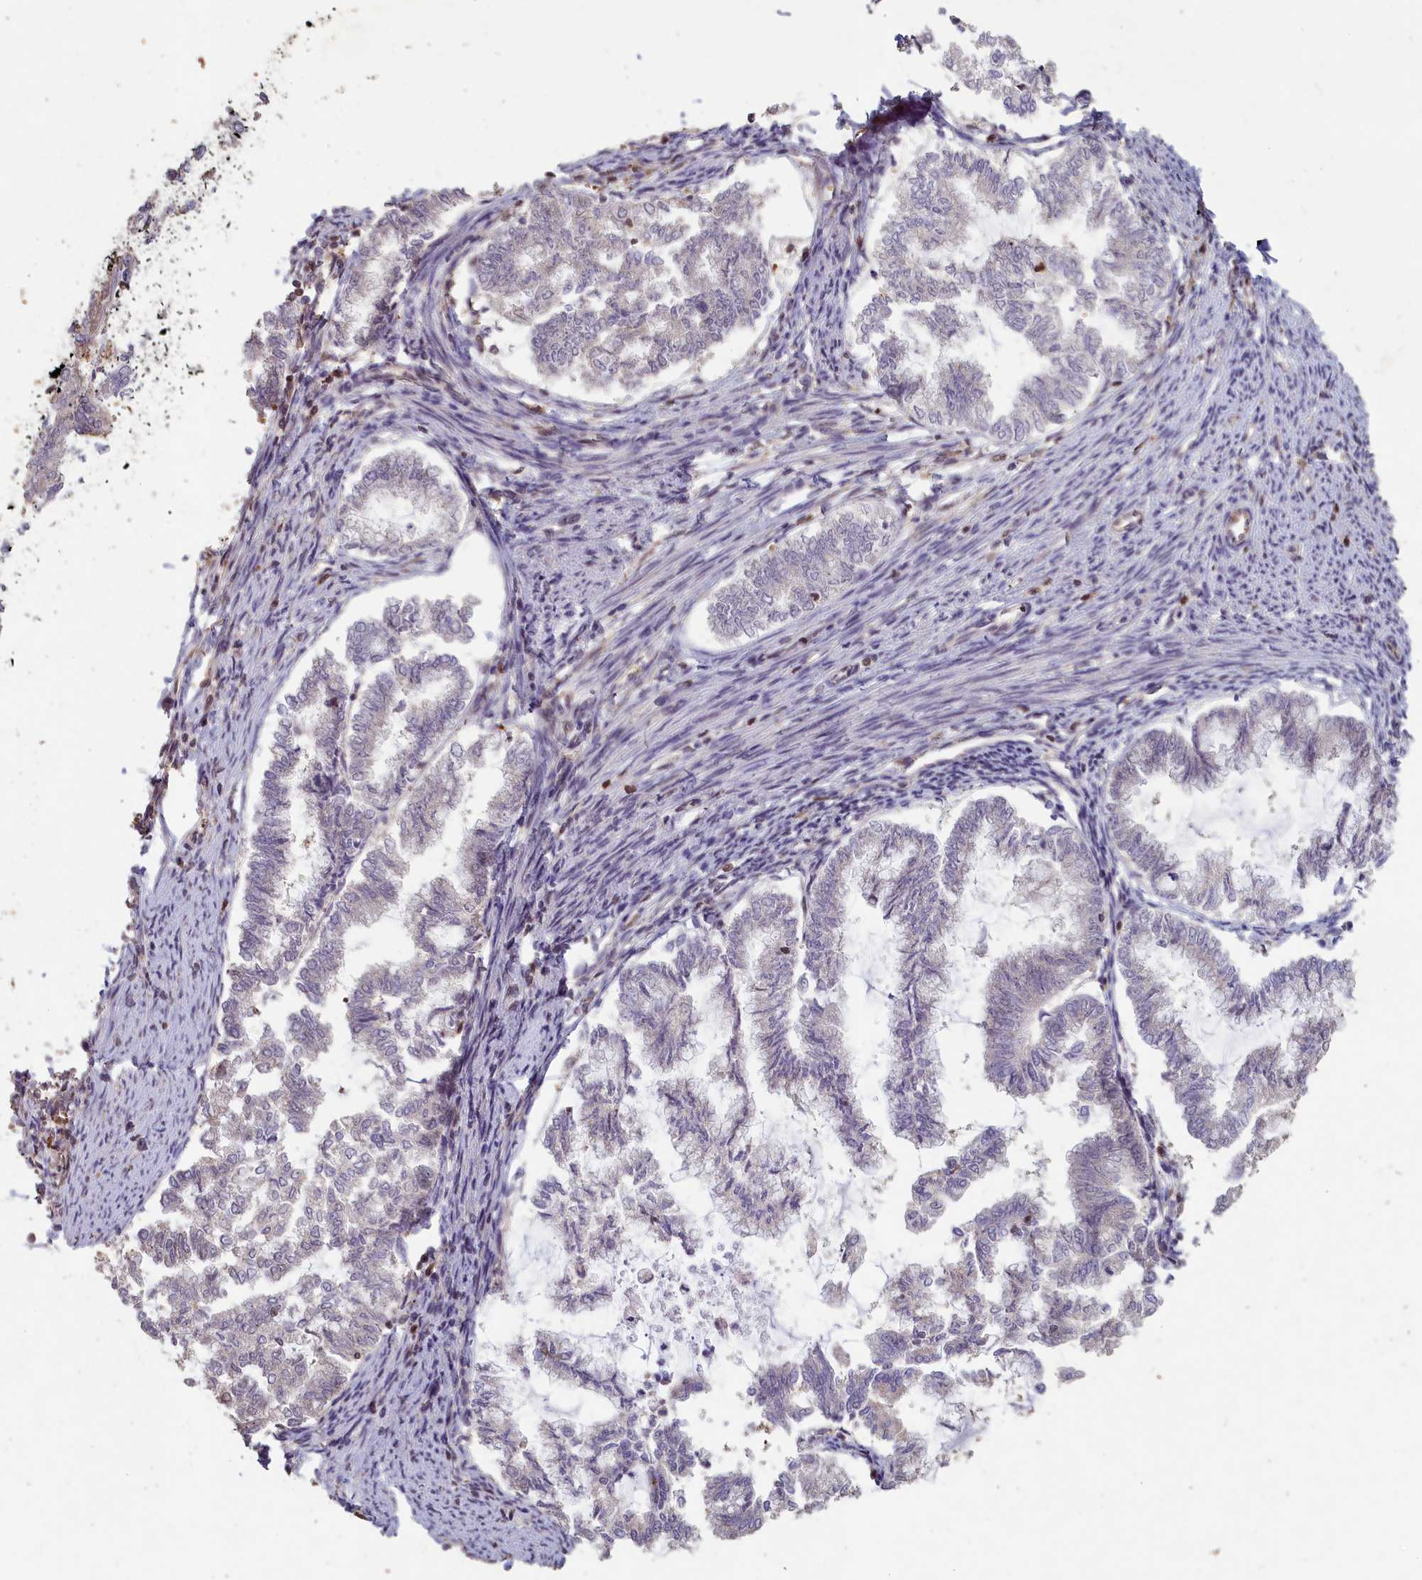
{"staining": {"intensity": "negative", "quantity": "none", "location": "none"}, "tissue": "endometrial cancer", "cell_type": "Tumor cells", "image_type": "cancer", "snomed": [{"axis": "morphology", "description": "Adenocarcinoma, NOS"}, {"axis": "topography", "description": "Endometrium"}], "caption": "An image of endometrial adenocarcinoma stained for a protein shows no brown staining in tumor cells.", "gene": "MADD", "patient": {"sex": "female", "age": 79}}